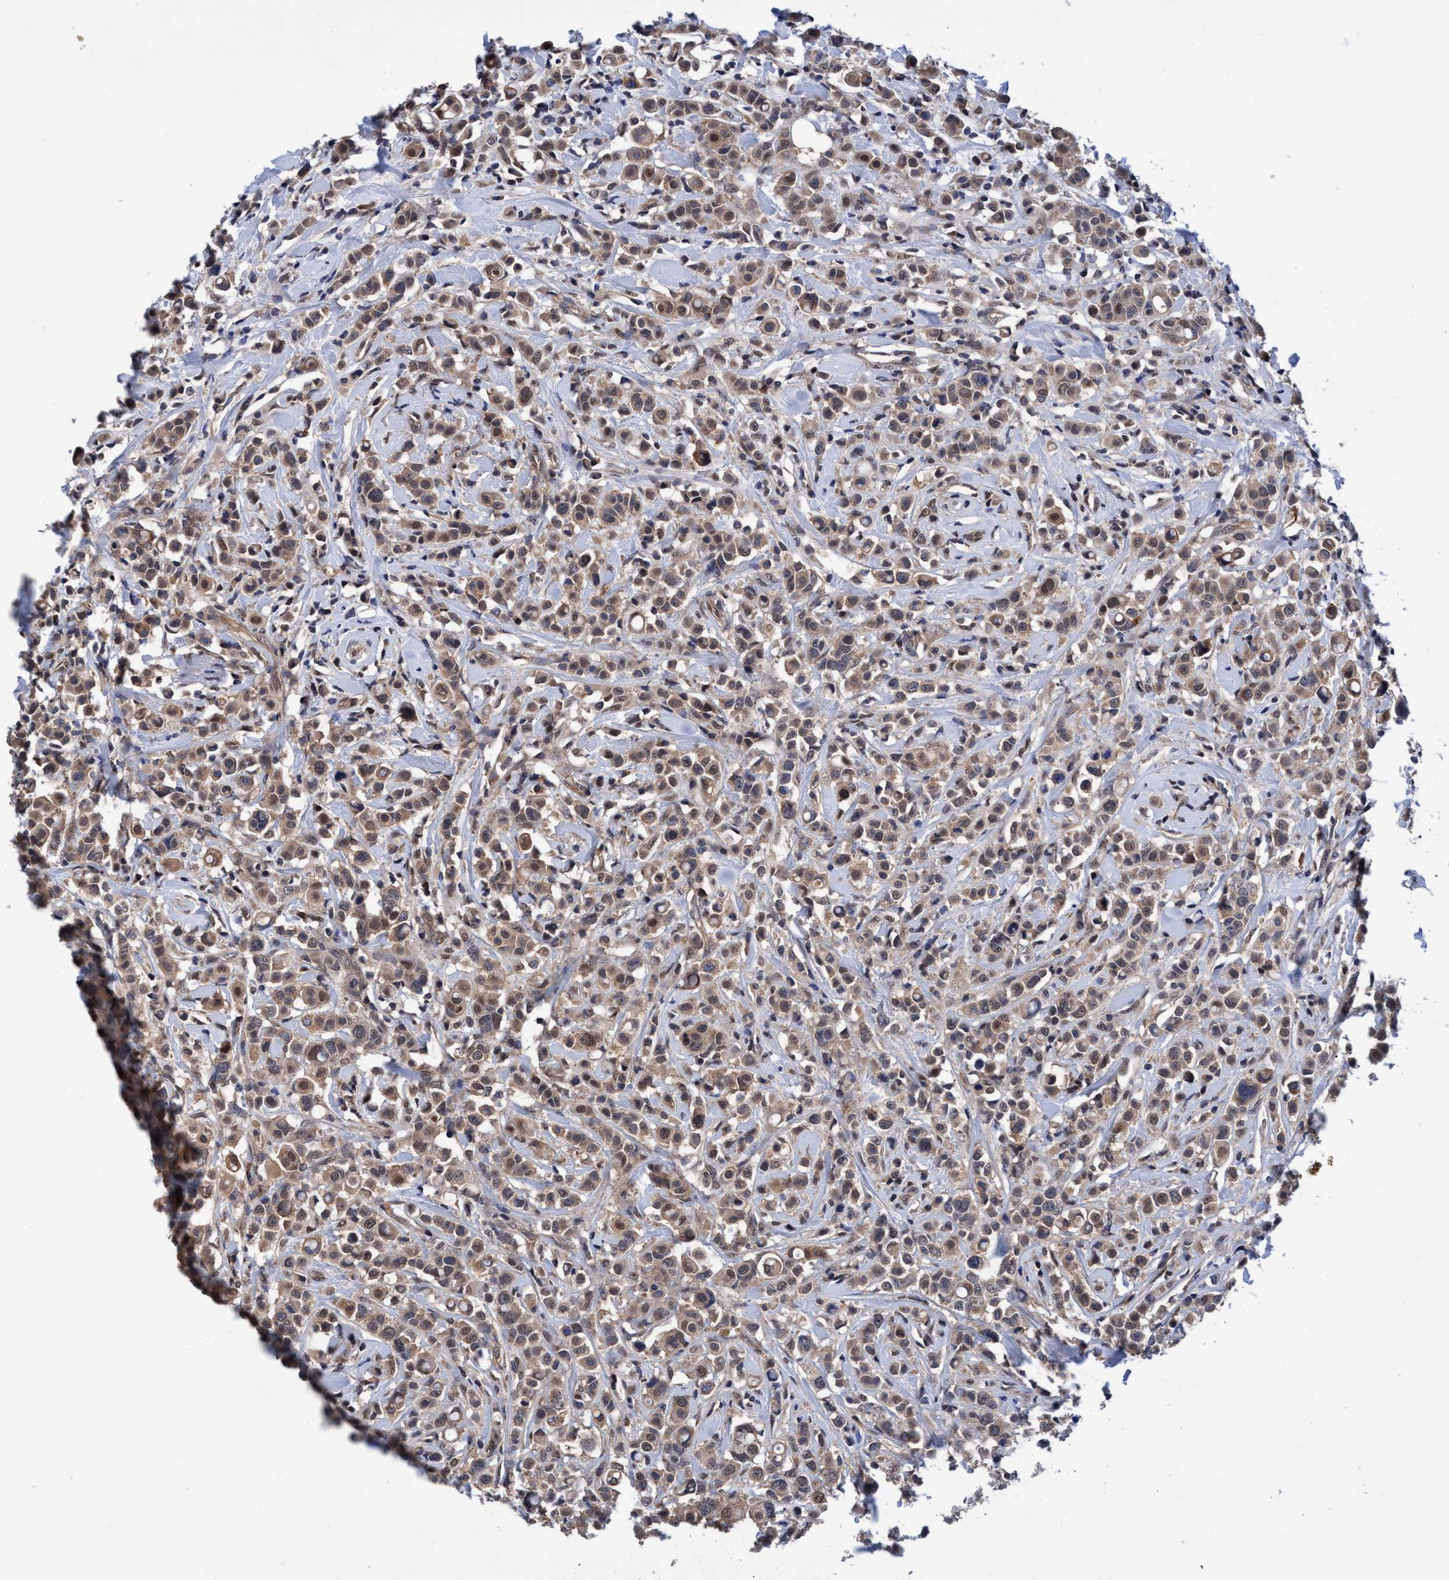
{"staining": {"intensity": "weak", "quantity": ">75%", "location": "cytoplasmic/membranous,nuclear"}, "tissue": "breast cancer", "cell_type": "Tumor cells", "image_type": "cancer", "snomed": [{"axis": "morphology", "description": "Duct carcinoma"}, {"axis": "topography", "description": "Breast"}], "caption": "Brown immunohistochemical staining in breast invasive ductal carcinoma reveals weak cytoplasmic/membranous and nuclear positivity in approximately >75% of tumor cells.", "gene": "PSMD12", "patient": {"sex": "female", "age": 27}}